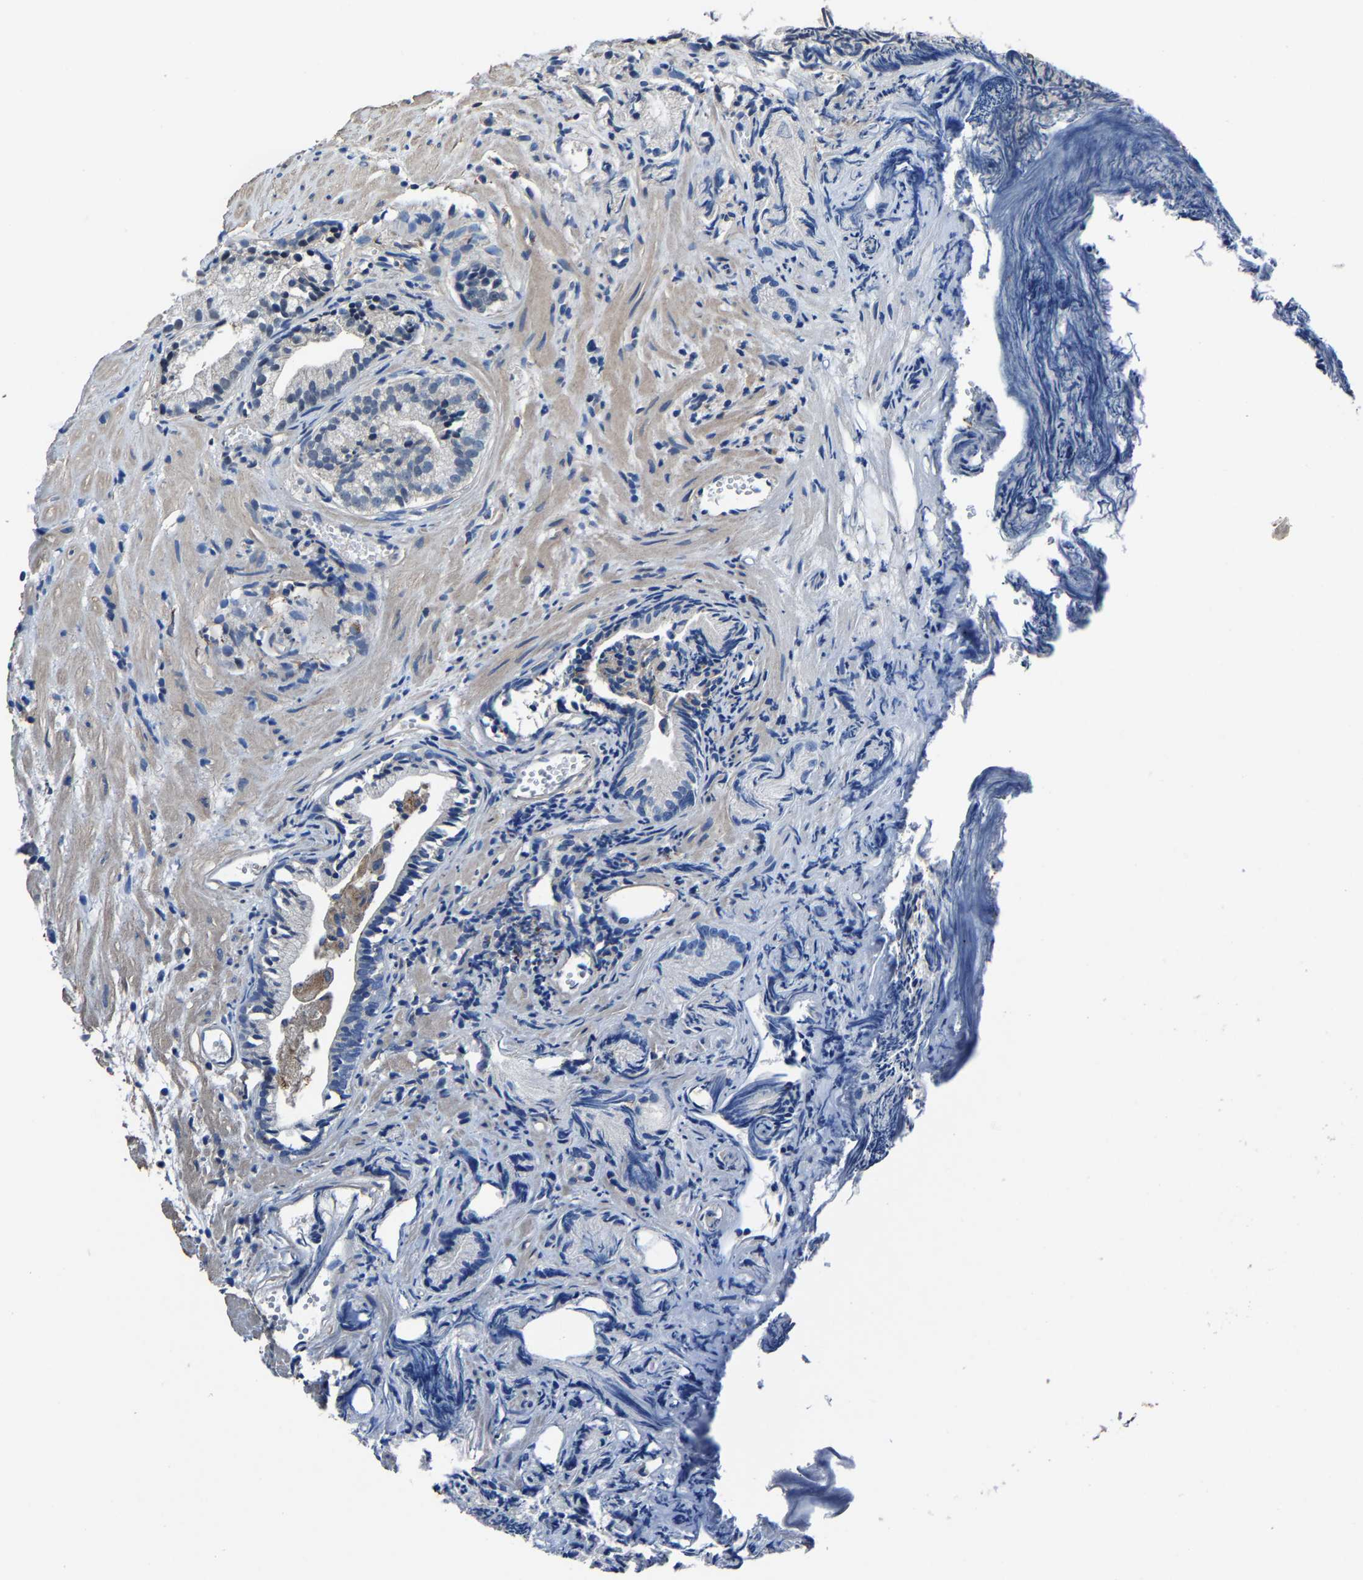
{"staining": {"intensity": "negative", "quantity": "none", "location": "none"}, "tissue": "prostate cancer", "cell_type": "Tumor cells", "image_type": "cancer", "snomed": [{"axis": "morphology", "description": "Adenocarcinoma, Low grade"}, {"axis": "topography", "description": "Prostate"}], "caption": "There is no significant positivity in tumor cells of prostate cancer.", "gene": "STRBP", "patient": {"sex": "male", "age": 89}}